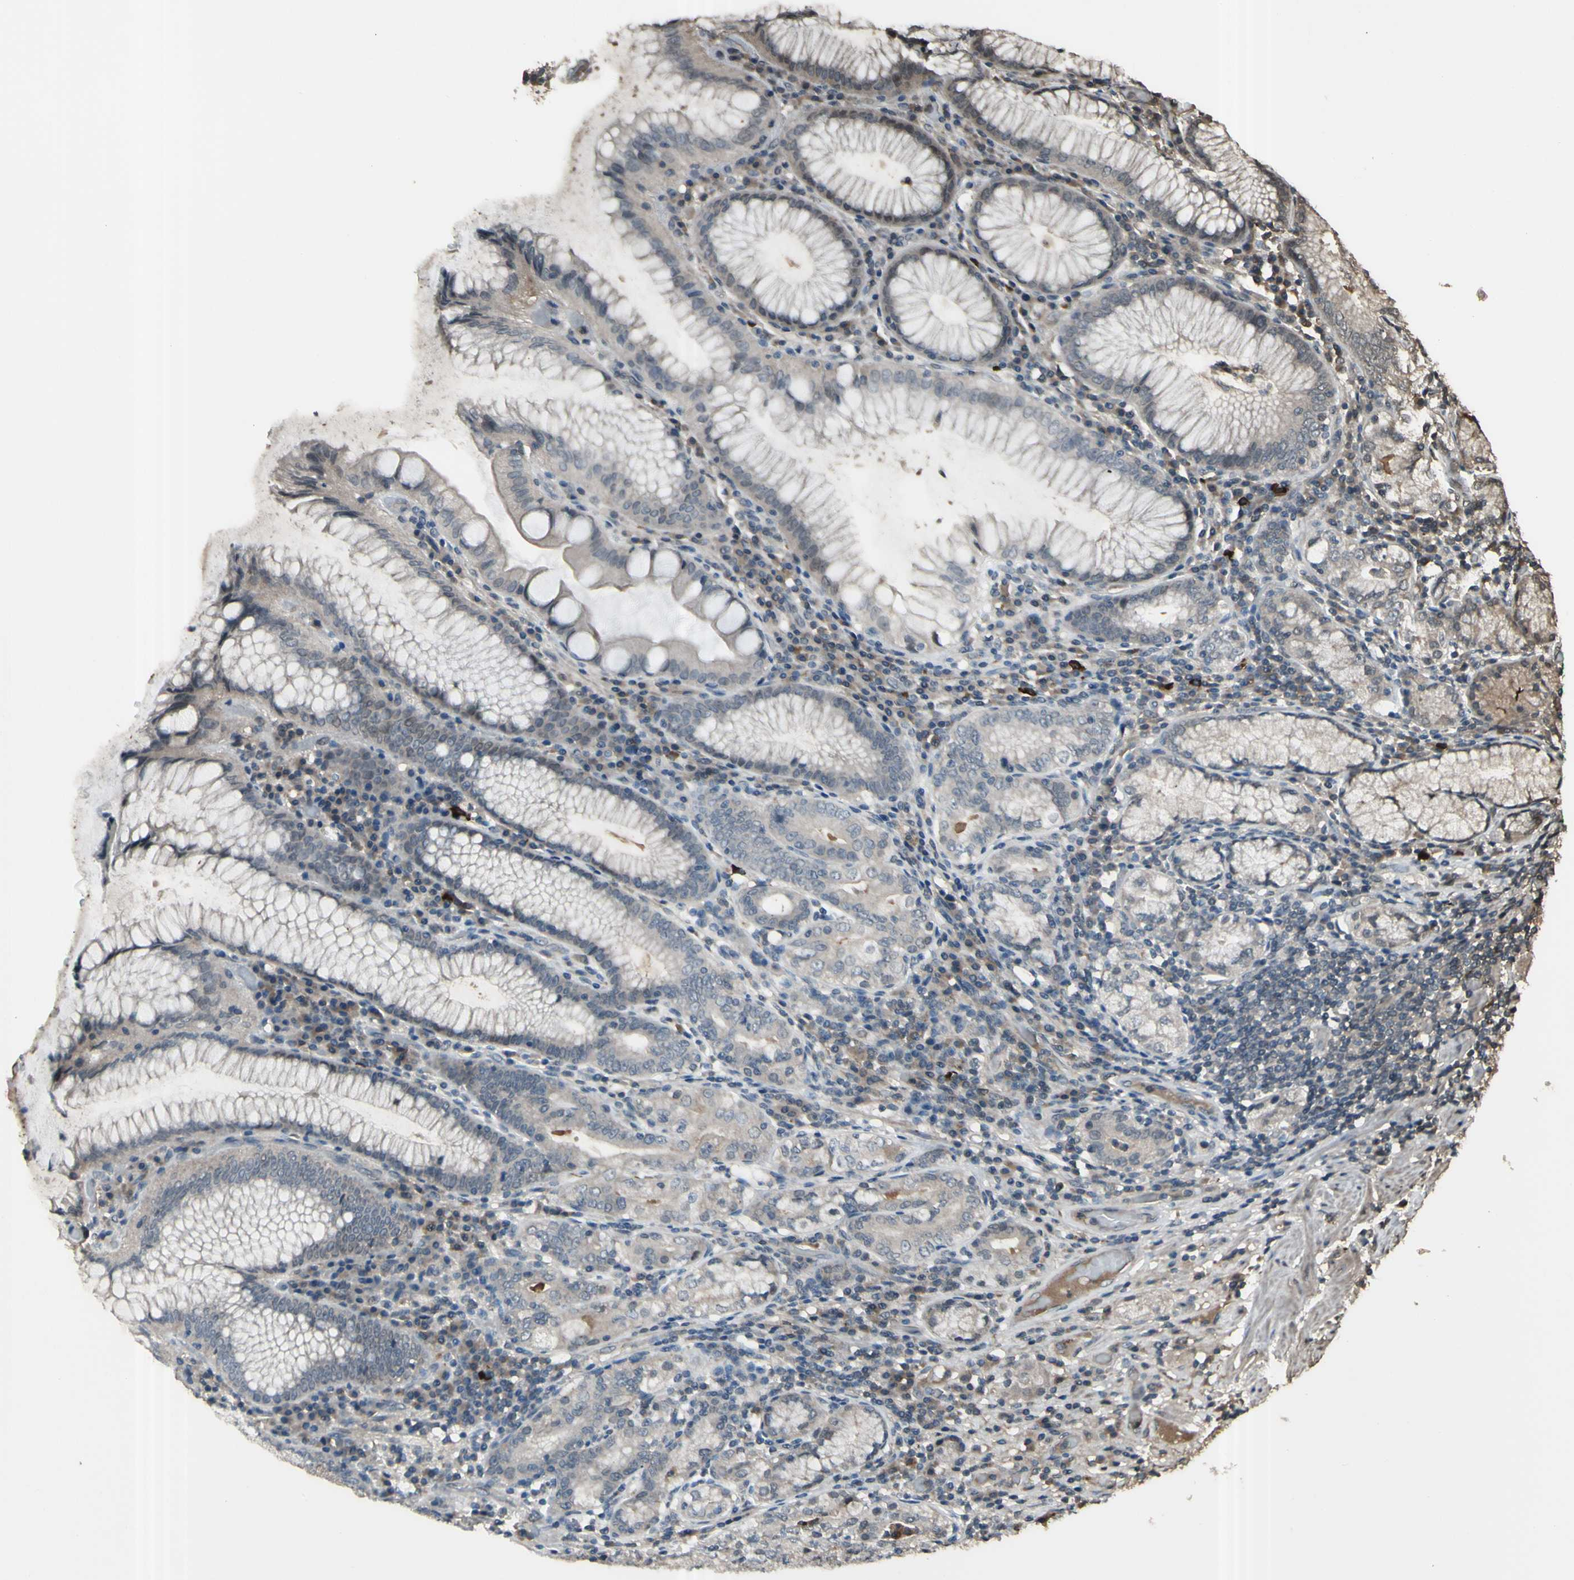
{"staining": {"intensity": "weak", "quantity": "25%-75%", "location": "cytoplasmic/membranous"}, "tissue": "stomach", "cell_type": "Glandular cells", "image_type": "normal", "snomed": [{"axis": "morphology", "description": "Normal tissue, NOS"}, {"axis": "topography", "description": "Stomach, lower"}], "caption": "Weak cytoplasmic/membranous expression is present in about 25%-75% of glandular cells in benign stomach.", "gene": "GNAS", "patient": {"sex": "female", "age": 76}}